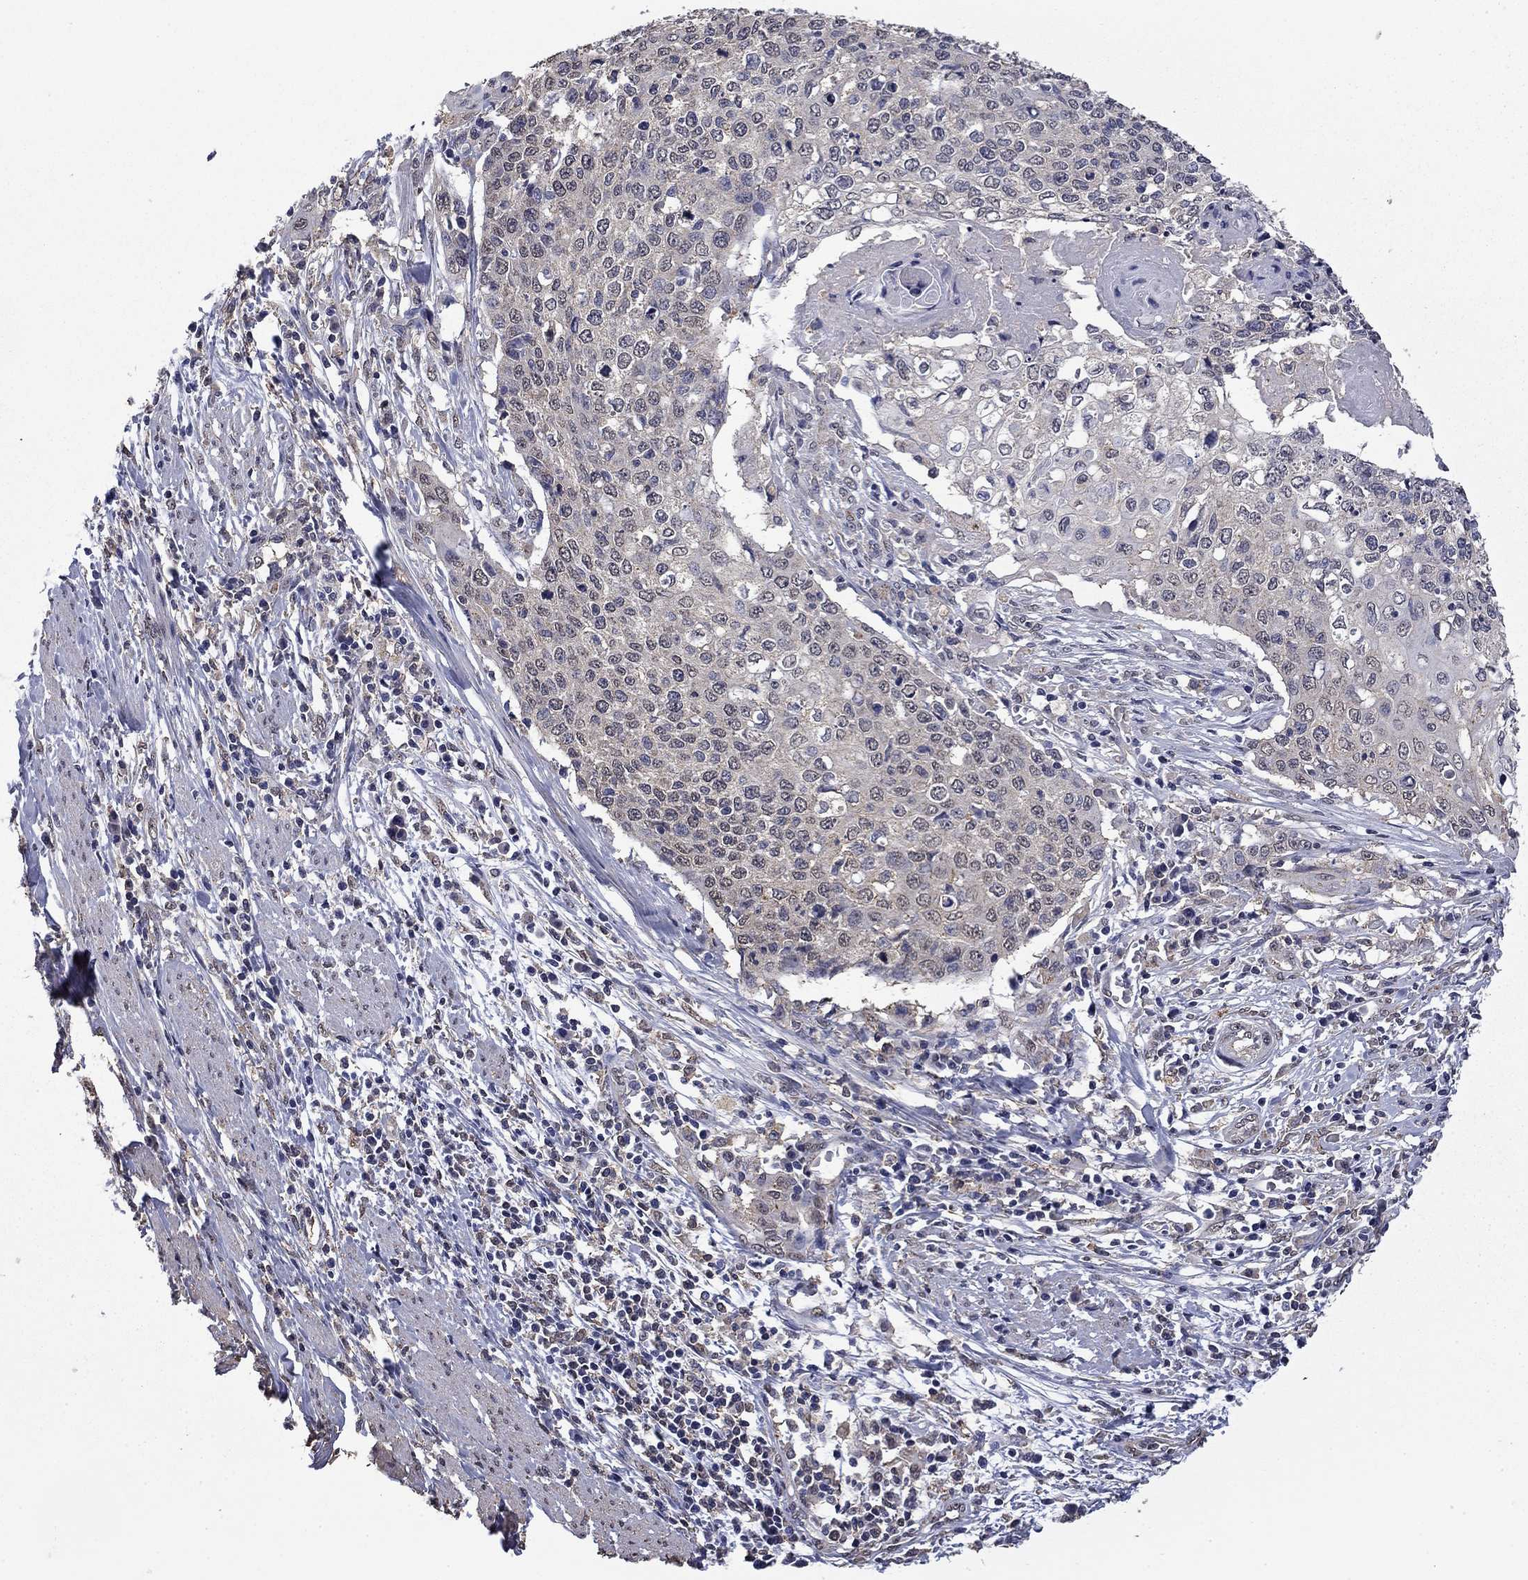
{"staining": {"intensity": "negative", "quantity": "none", "location": "none"}, "tissue": "cervical cancer", "cell_type": "Tumor cells", "image_type": "cancer", "snomed": [{"axis": "morphology", "description": "Squamous cell carcinoma, NOS"}, {"axis": "topography", "description": "Cervix"}], "caption": "Tumor cells are negative for protein expression in human cervical squamous cell carcinoma. (Stains: DAB (3,3'-diaminobenzidine) immunohistochemistry (IHC) with hematoxylin counter stain, Microscopy: brightfield microscopy at high magnification).", "gene": "MFAP3L", "patient": {"sex": "female", "age": 39}}